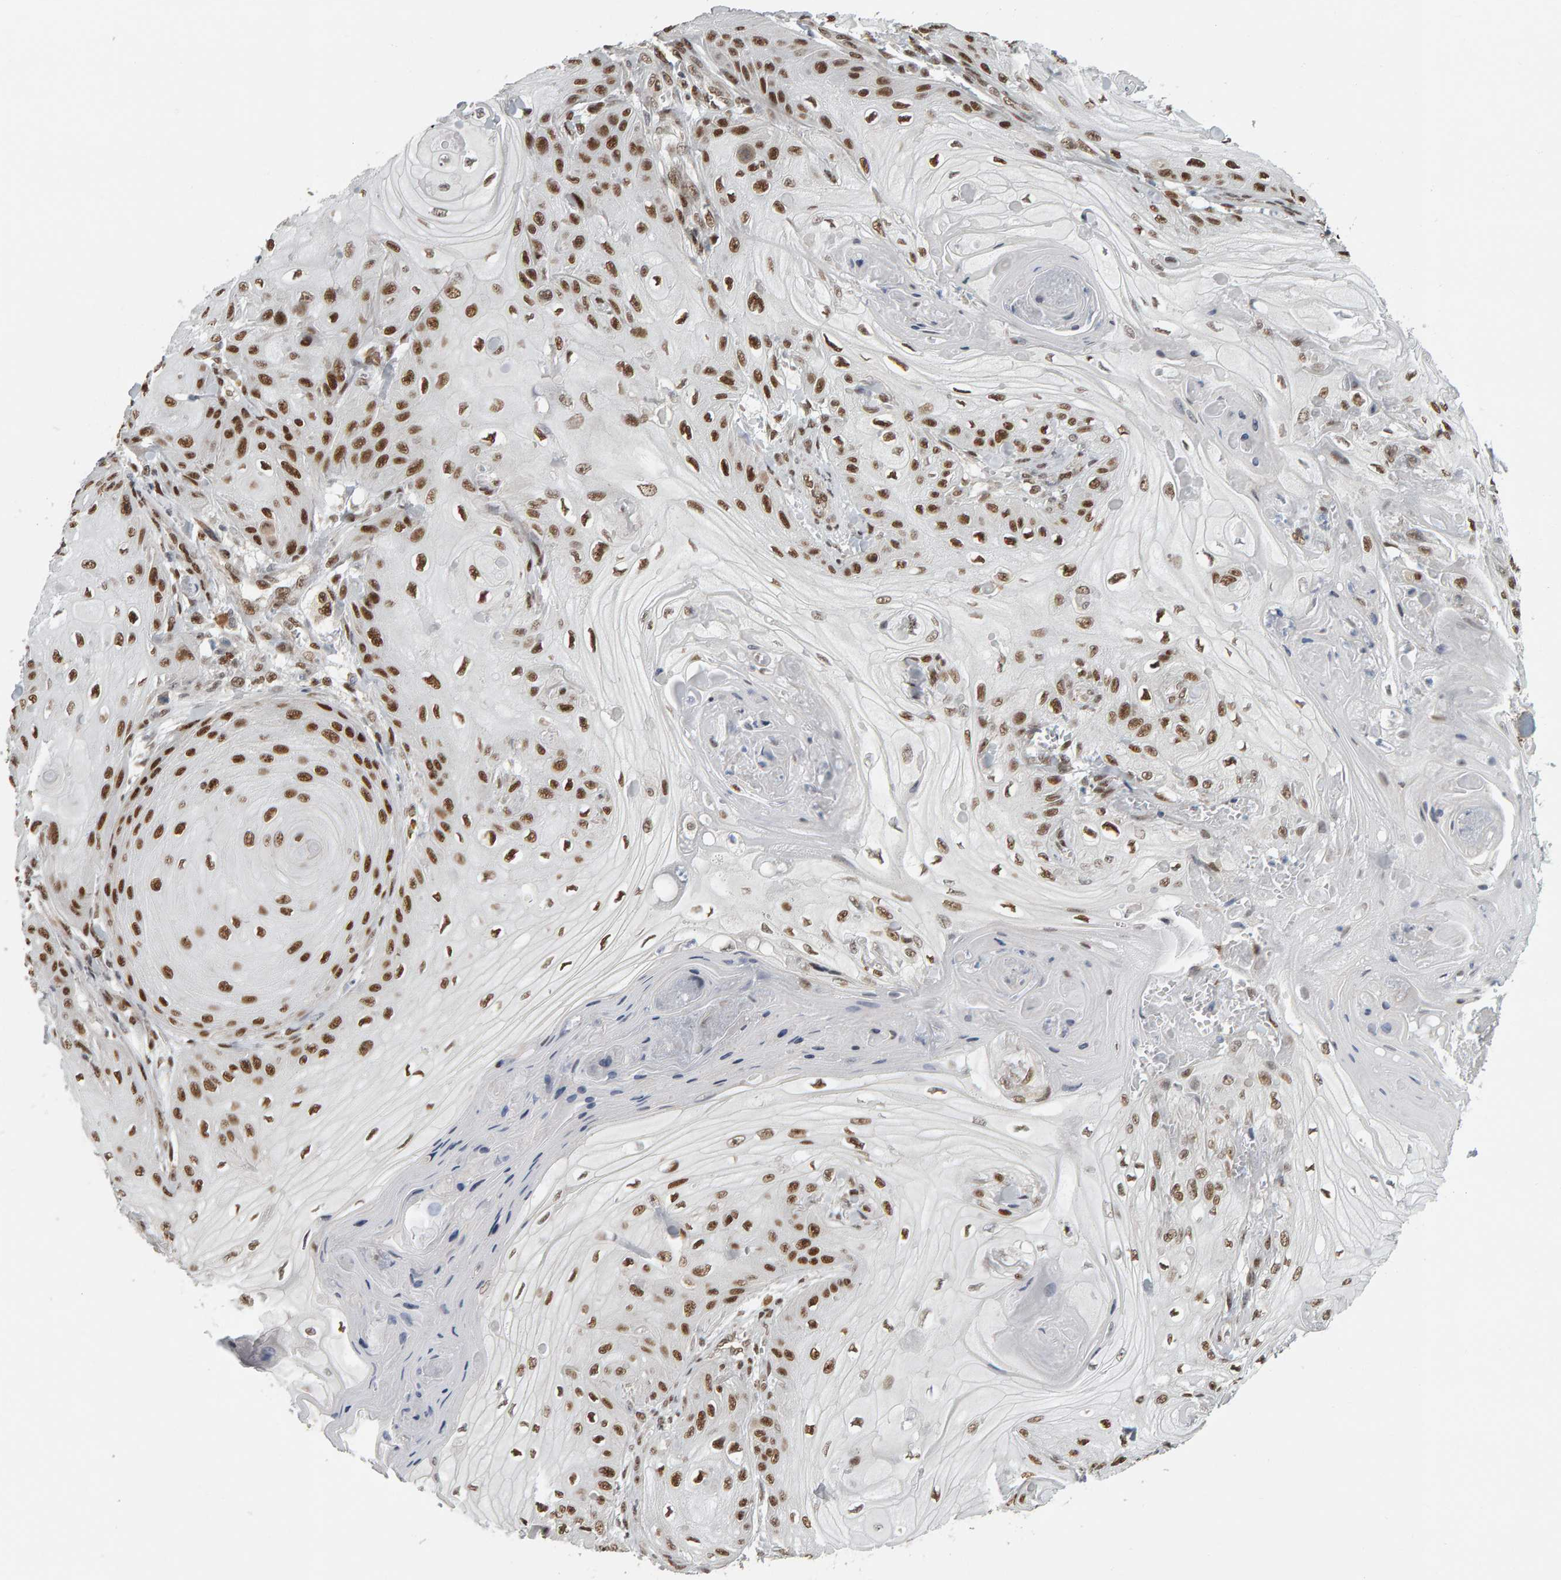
{"staining": {"intensity": "strong", "quantity": ">75%", "location": "nuclear"}, "tissue": "skin cancer", "cell_type": "Tumor cells", "image_type": "cancer", "snomed": [{"axis": "morphology", "description": "Squamous cell carcinoma, NOS"}, {"axis": "topography", "description": "Skin"}], "caption": "Skin cancer tissue exhibits strong nuclear expression in approximately >75% of tumor cells", "gene": "ATF7IP", "patient": {"sex": "male", "age": 74}}